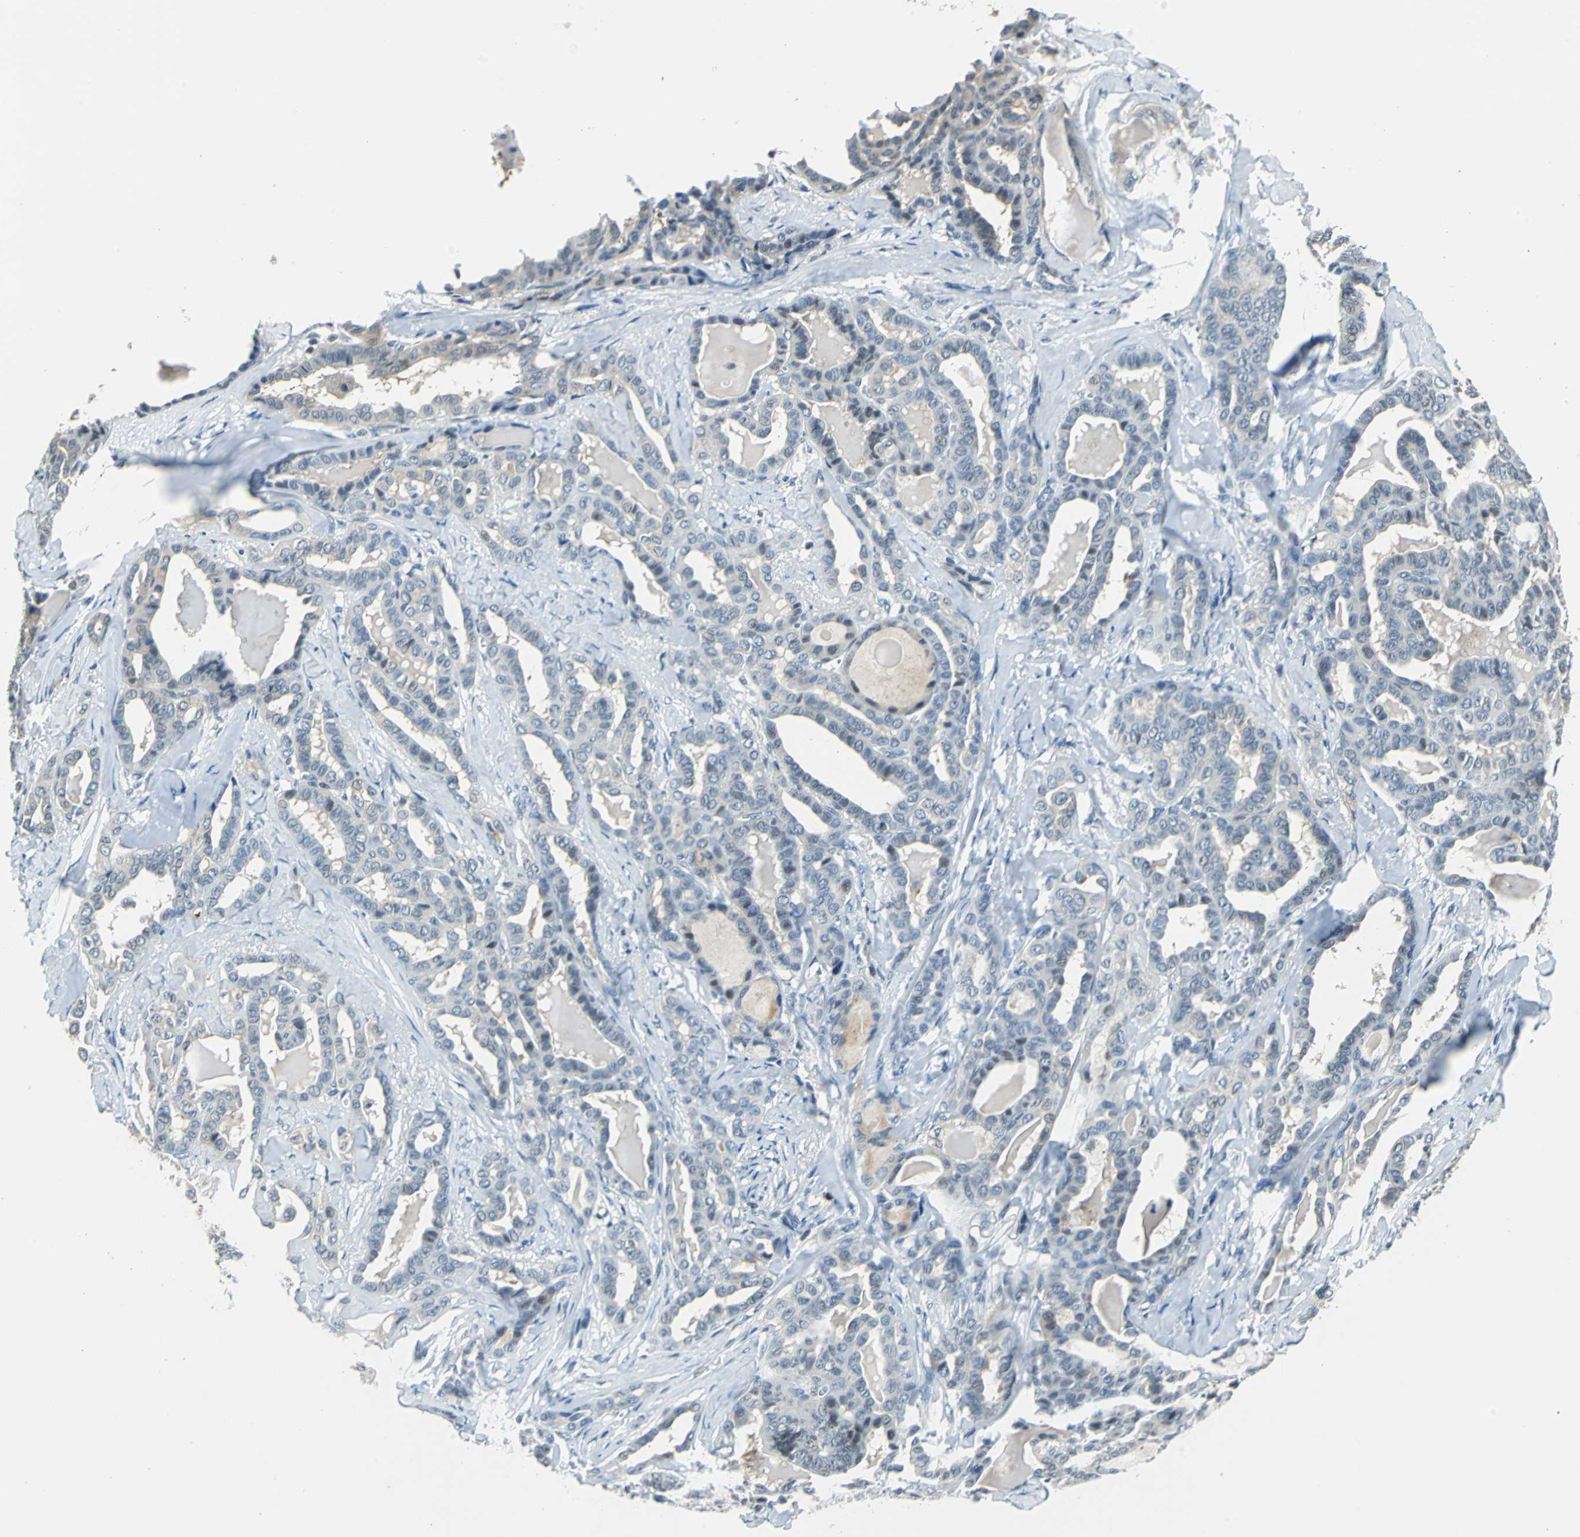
{"staining": {"intensity": "weak", "quantity": "<25%", "location": "cytoplasmic/membranous"}, "tissue": "thyroid cancer", "cell_type": "Tumor cells", "image_type": "cancer", "snomed": [{"axis": "morphology", "description": "Carcinoma, NOS"}, {"axis": "topography", "description": "Thyroid gland"}], "caption": "This is an immunohistochemistry (IHC) photomicrograph of thyroid carcinoma. There is no staining in tumor cells.", "gene": "HCFC2", "patient": {"sex": "female", "age": 91}}